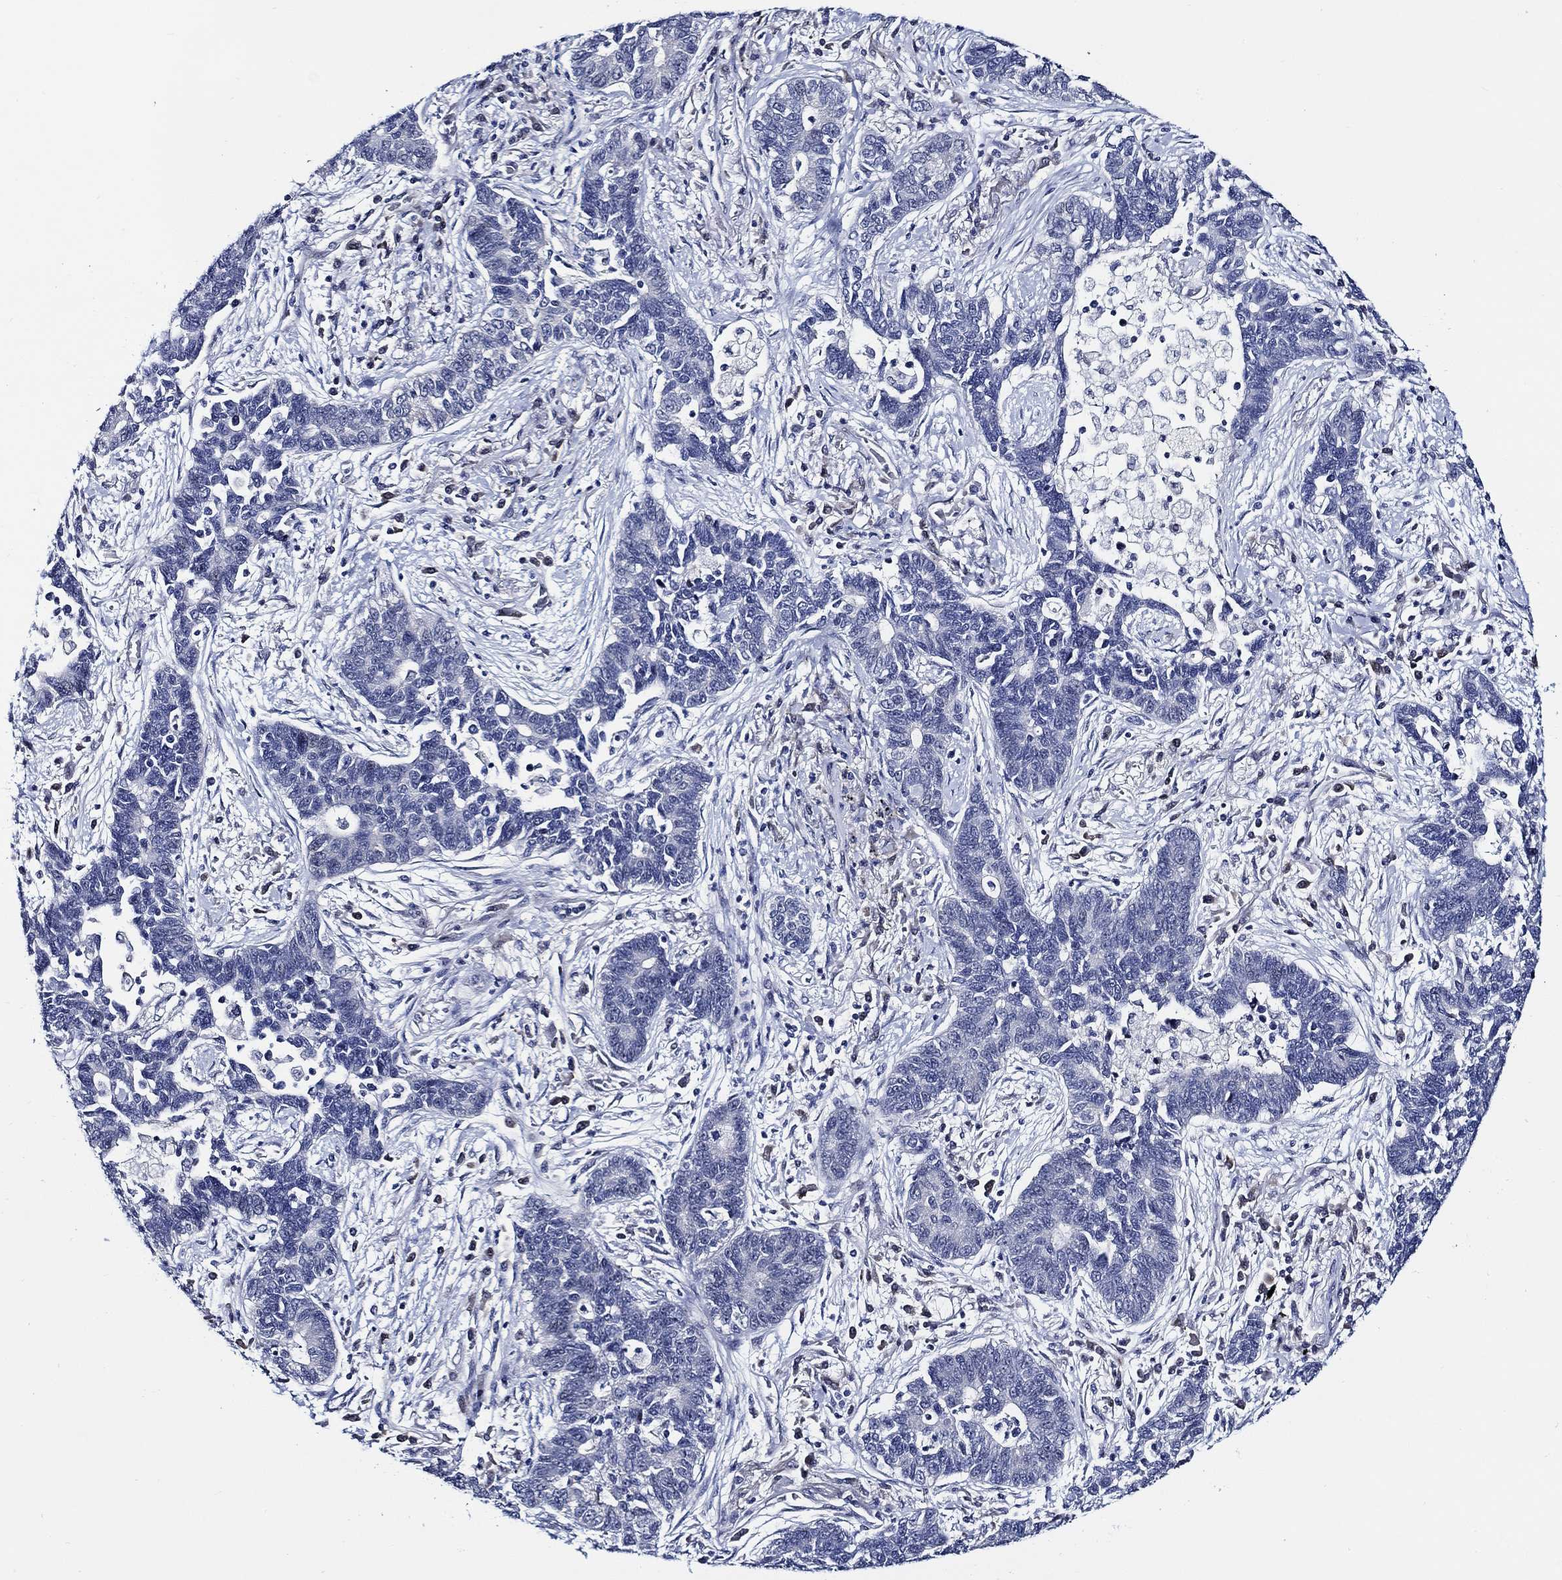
{"staining": {"intensity": "negative", "quantity": "none", "location": "none"}, "tissue": "lung cancer", "cell_type": "Tumor cells", "image_type": "cancer", "snomed": [{"axis": "morphology", "description": "Adenocarcinoma, NOS"}, {"axis": "topography", "description": "Lung"}], "caption": "Tumor cells are negative for protein expression in human lung cancer (adenocarcinoma).", "gene": "C8orf48", "patient": {"sex": "female", "age": 57}}